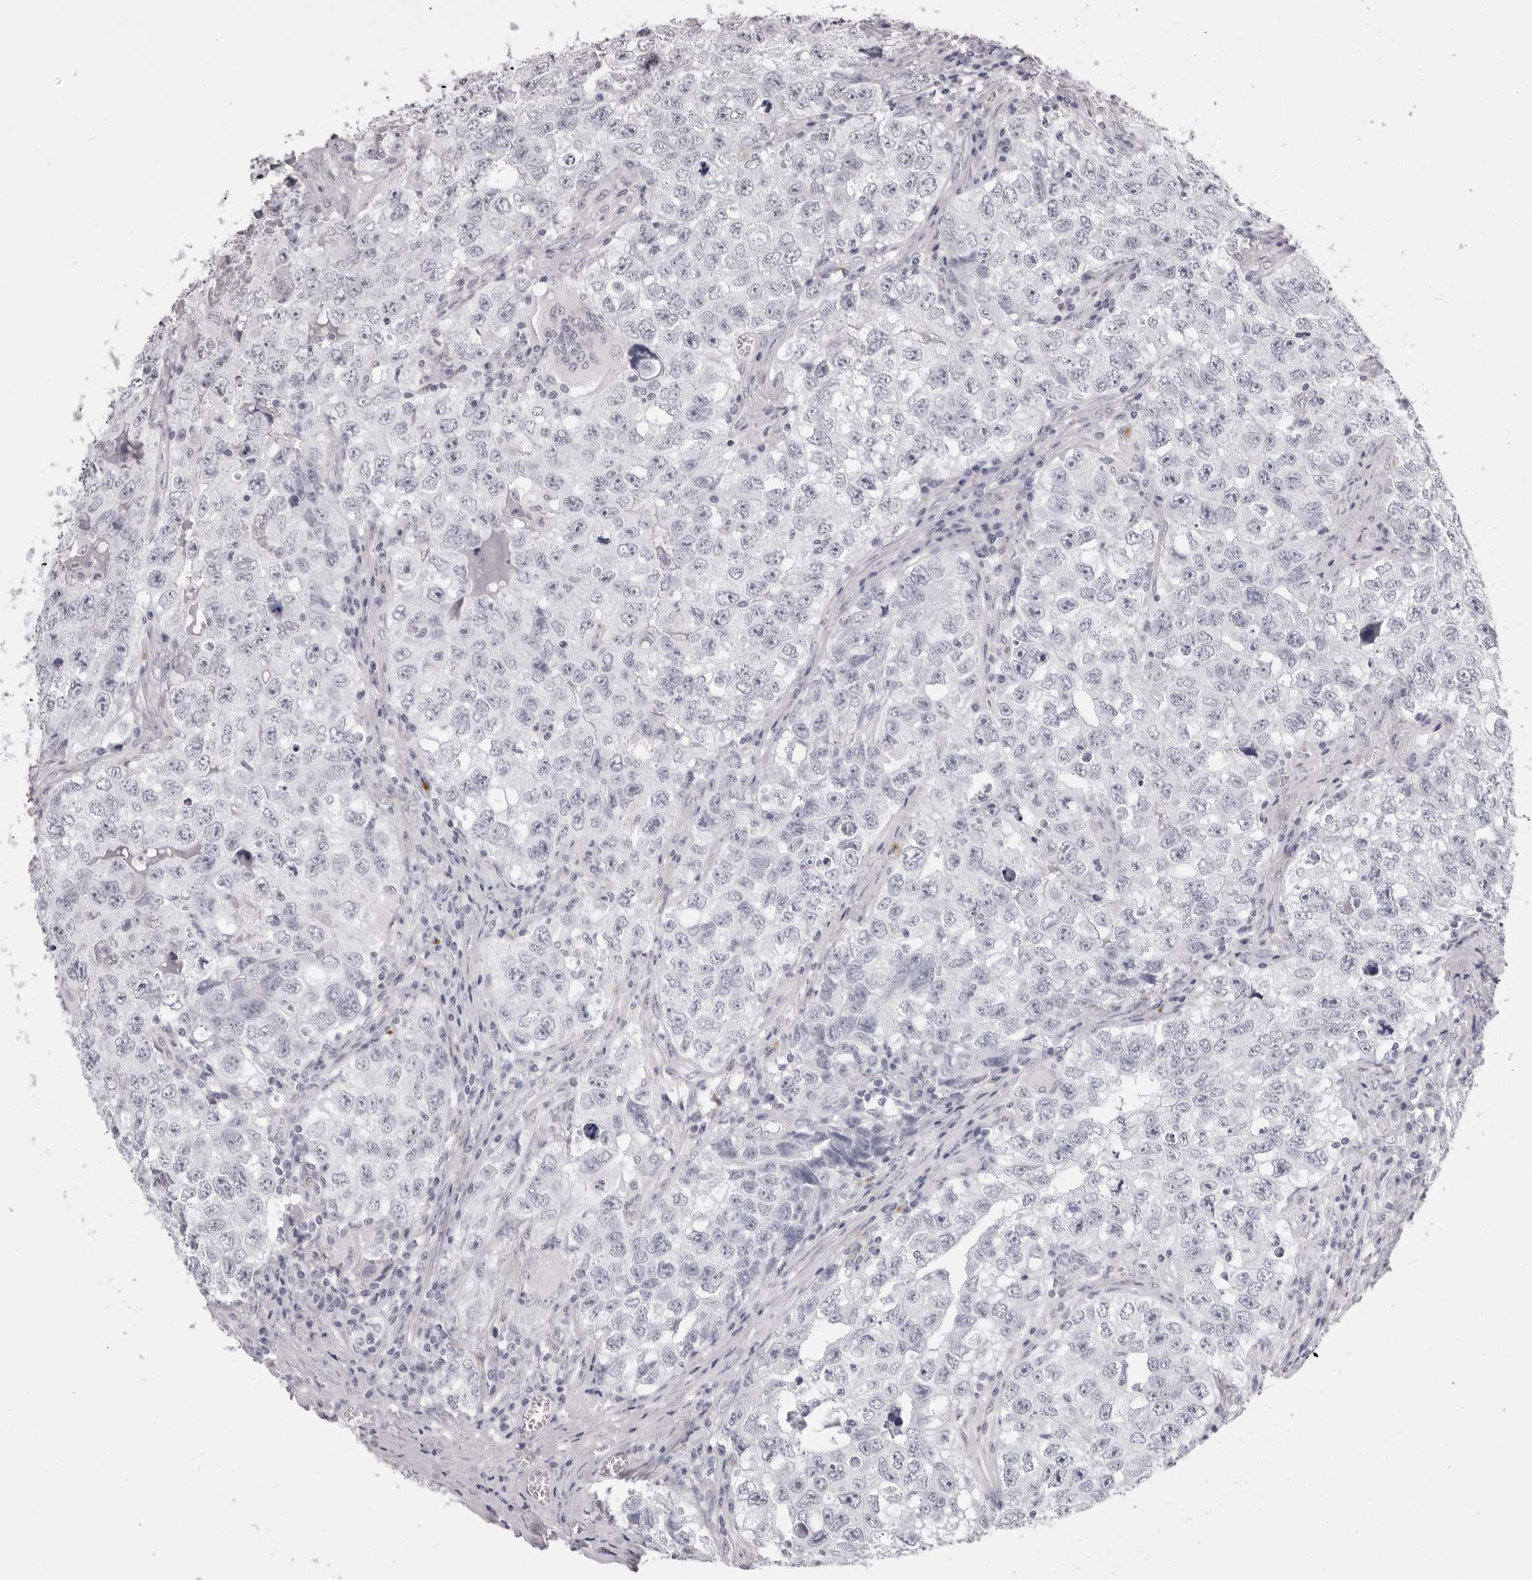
{"staining": {"intensity": "negative", "quantity": "none", "location": "none"}, "tissue": "testis cancer", "cell_type": "Tumor cells", "image_type": "cancer", "snomed": [{"axis": "morphology", "description": "Seminoma, NOS"}, {"axis": "morphology", "description": "Carcinoma, Embryonal, NOS"}, {"axis": "topography", "description": "Testis"}], "caption": "An image of human testis cancer is negative for staining in tumor cells.", "gene": "RHO", "patient": {"sex": "male", "age": 43}}